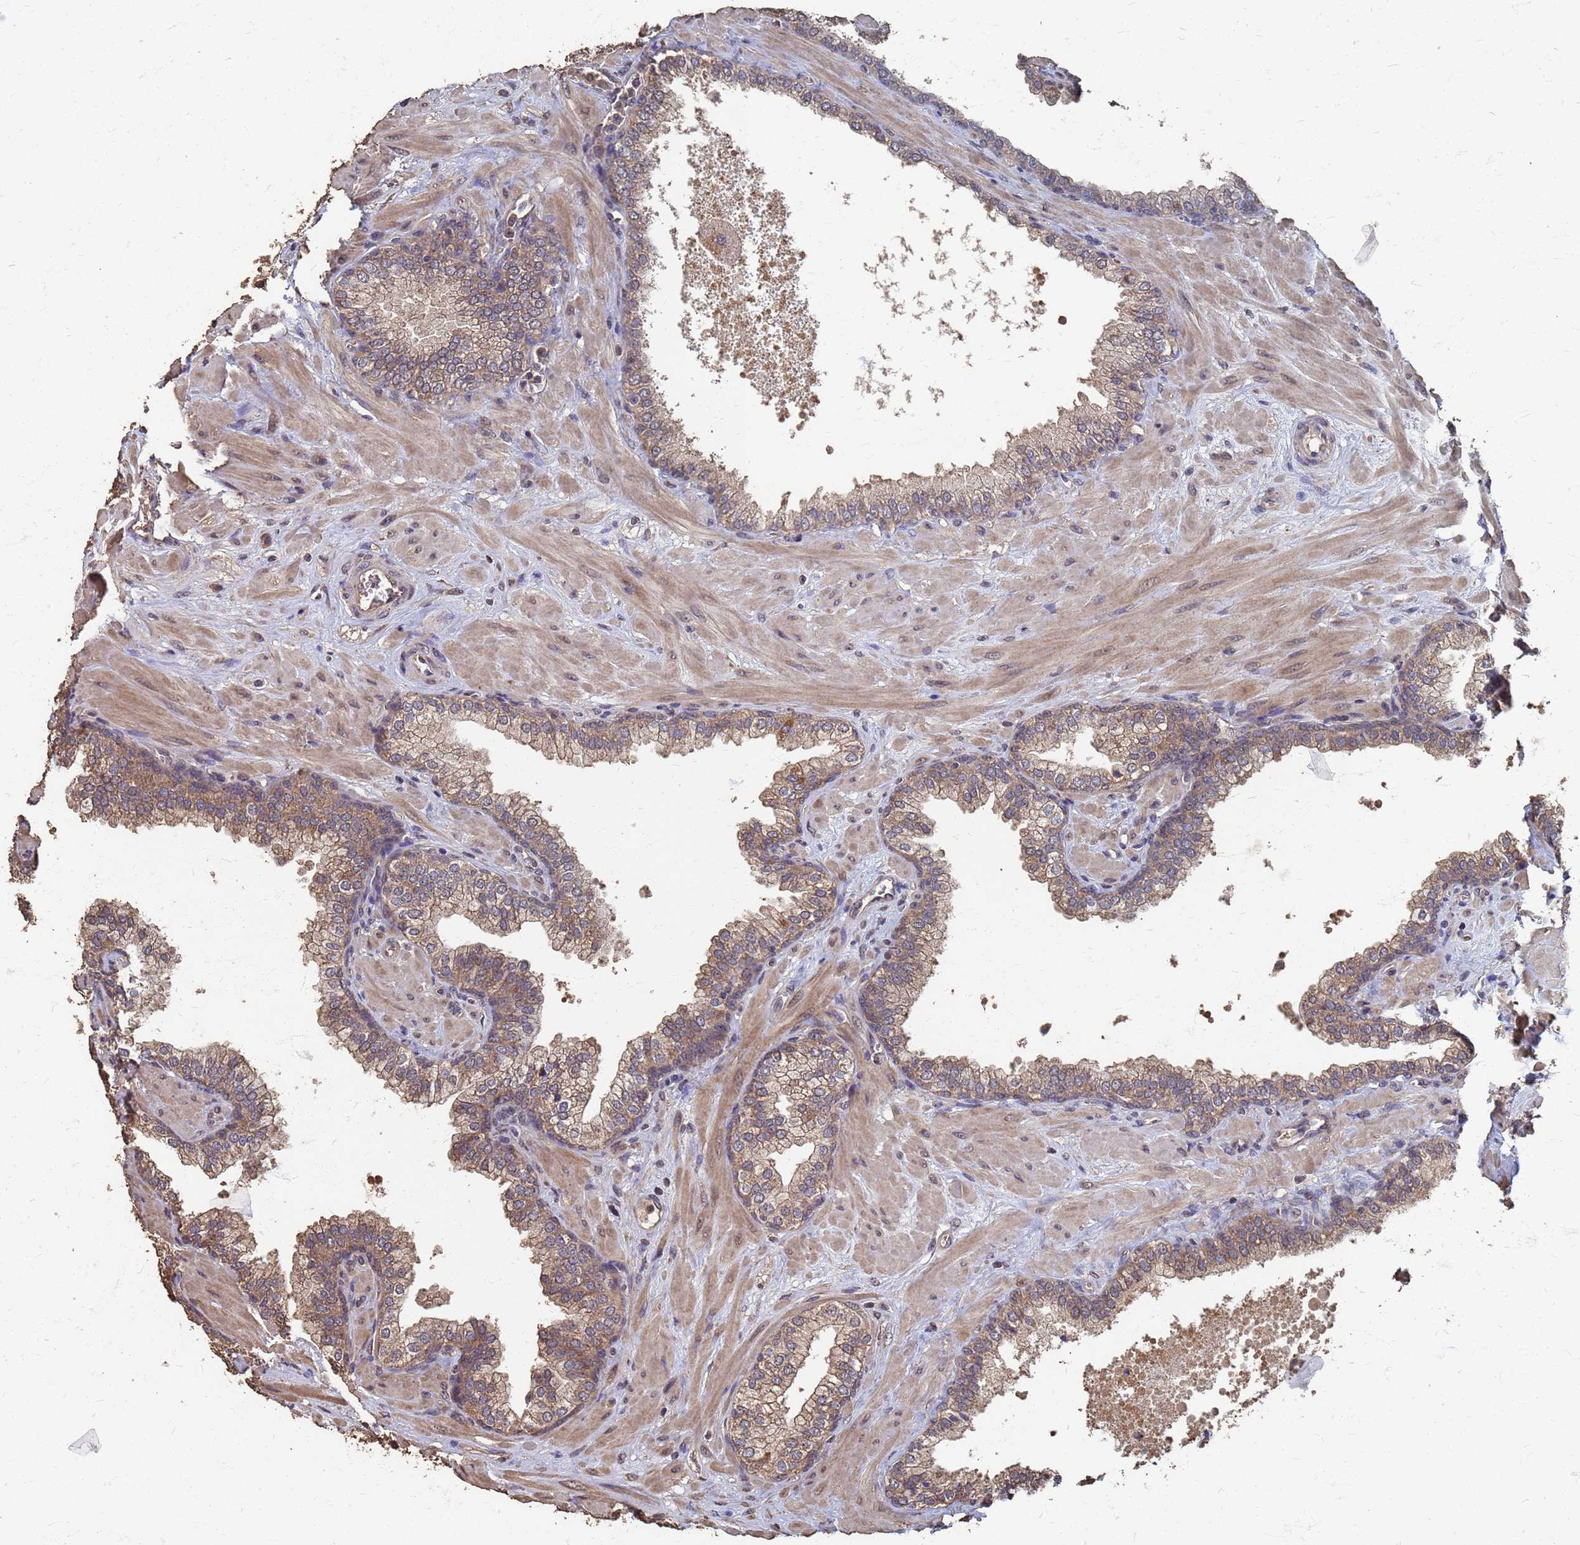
{"staining": {"intensity": "moderate", "quantity": ">75%", "location": "cytoplasmic/membranous"}, "tissue": "prostate", "cell_type": "Glandular cells", "image_type": "normal", "snomed": [{"axis": "morphology", "description": "Normal tissue, NOS"}, {"axis": "topography", "description": "Prostate"}], "caption": "Moderate cytoplasmic/membranous protein expression is identified in about >75% of glandular cells in prostate. The staining is performed using DAB (3,3'-diaminobenzidine) brown chromogen to label protein expression. The nuclei are counter-stained blue using hematoxylin.", "gene": "DPH5", "patient": {"sex": "male", "age": 60}}